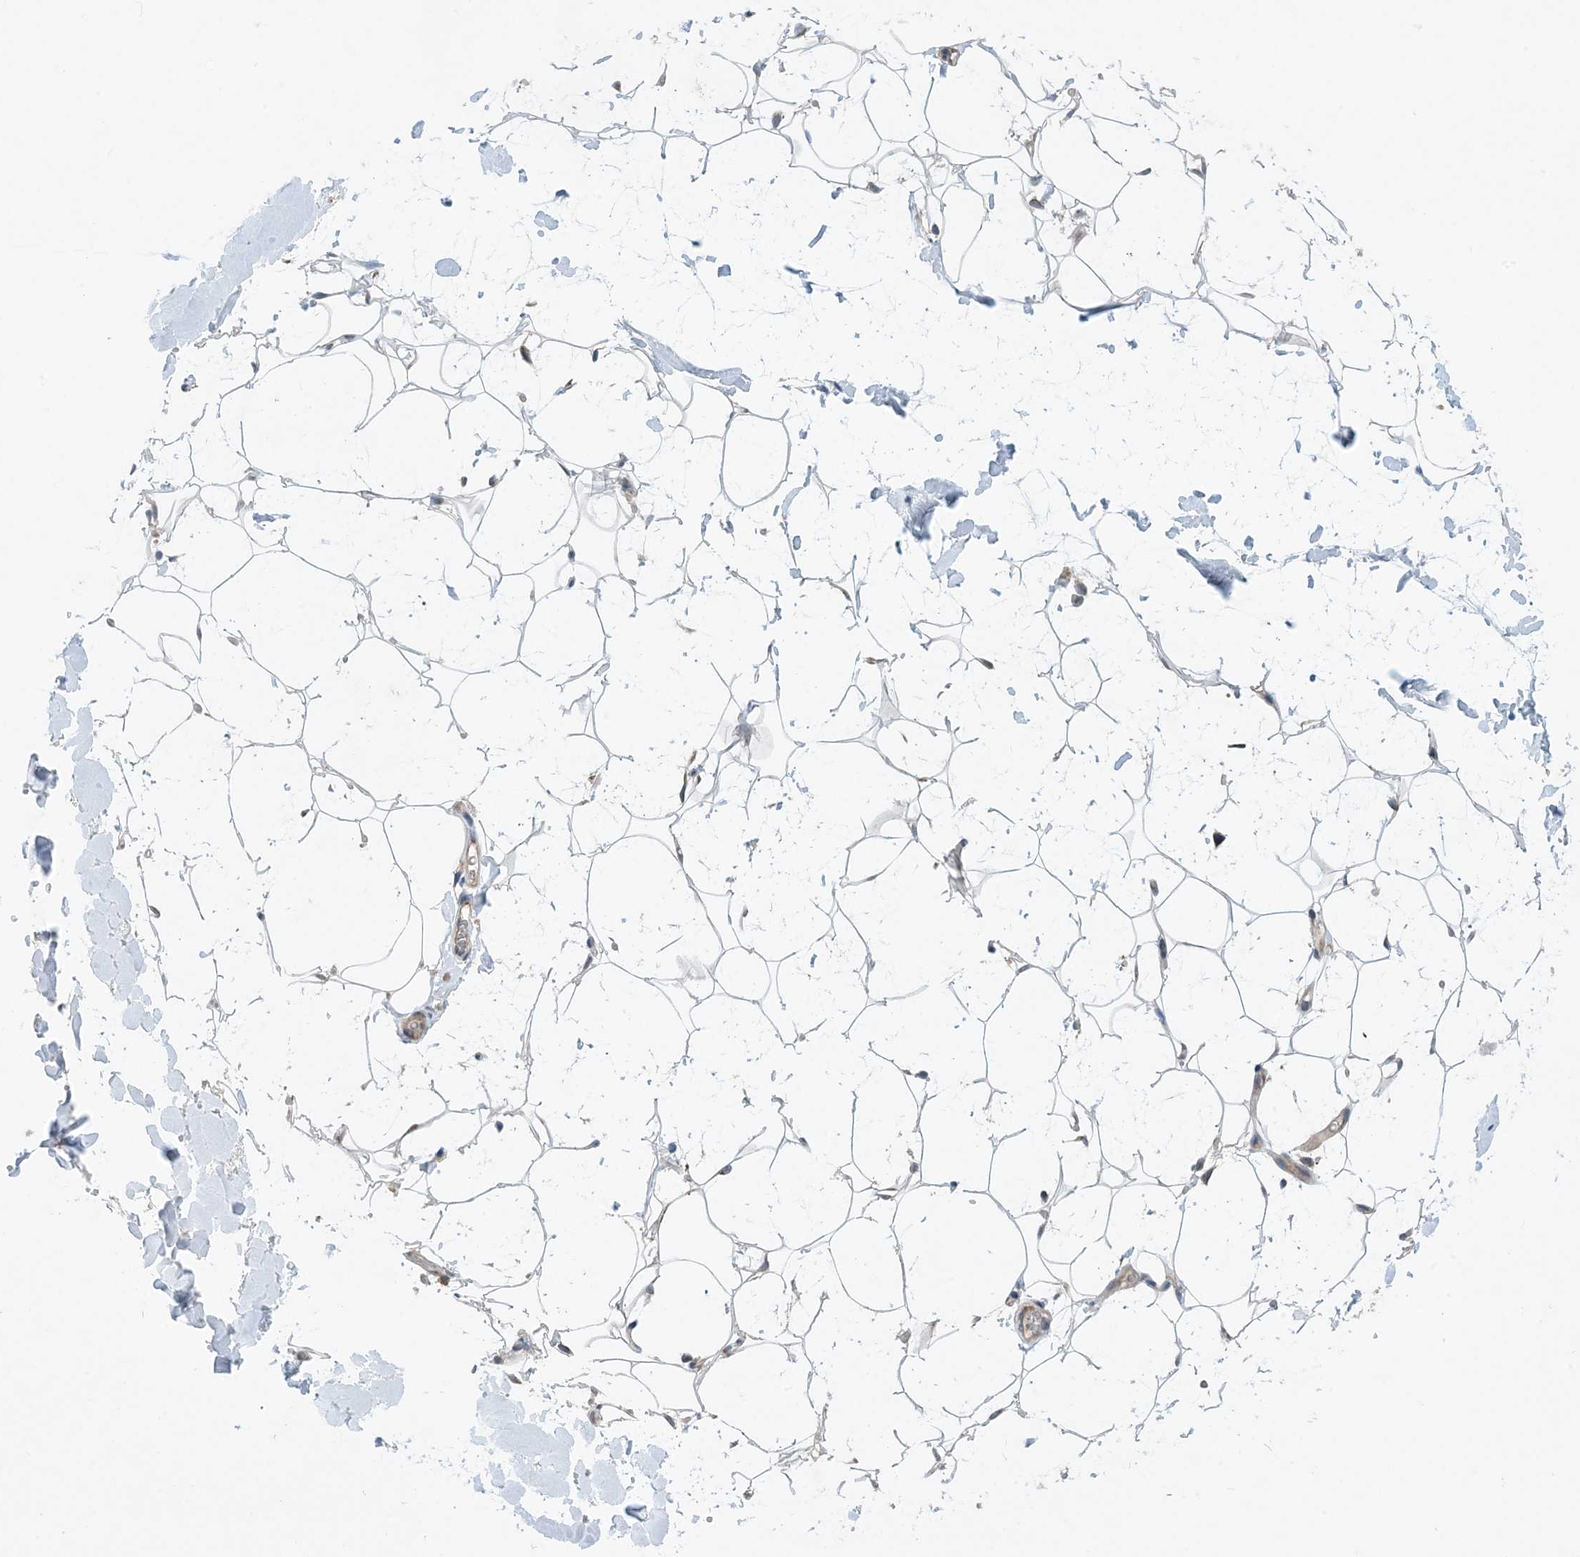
{"staining": {"intensity": "negative", "quantity": "none", "location": "none"}, "tissue": "adipose tissue", "cell_type": "Adipocytes", "image_type": "normal", "snomed": [{"axis": "morphology", "description": "Normal tissue, NOS"}, {"axis": "topography", "description": "Breast"}], "caption": "Immunohistochemistry of benign human adipose tissue displays no staining in adipocytes.", "gene": "PHOSPHO2", "patient": {"sex": "female", "age": 26}}